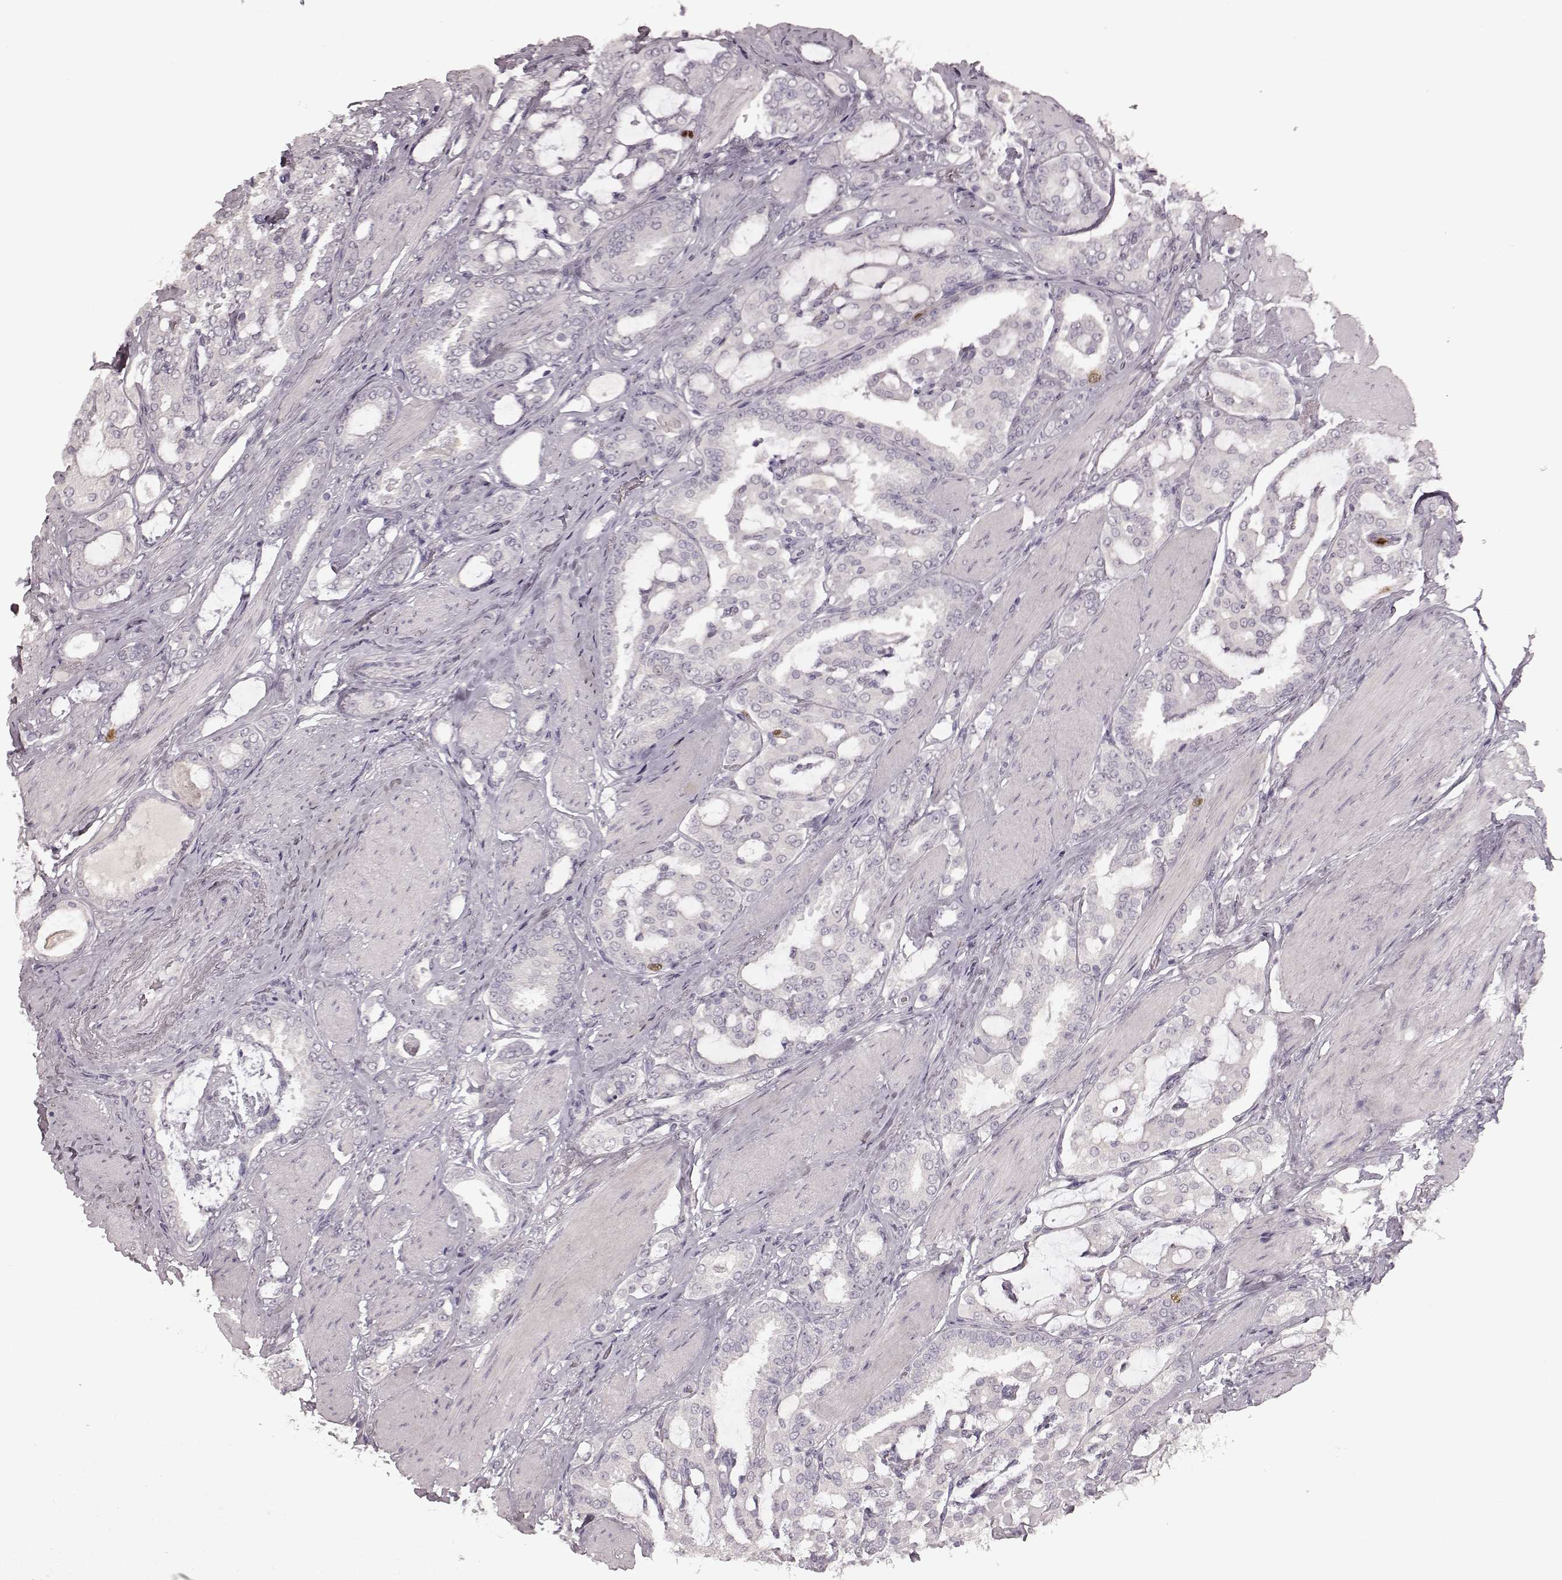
{"staining": {"intensity": "moderate", "quantity": "<25%", "location": "nuclear"}, "tissue": "prostate cancer", "cell_type": "Tumor cells", "image_type": "cancer", "snomed": [{"axis": "morphology", "description": "Adenocarcinoma, High grade"}, {"axis": "topography", "description": "Prostate"}], "caption": "Human prostate high-grade adenocarcinoma stained for a protein (brown) demonstrates moderate nuclear positive positivity in about <25% of tumor cells.", "gene": "CCNA2", "patient": {"sex": "male", "age": 63}}